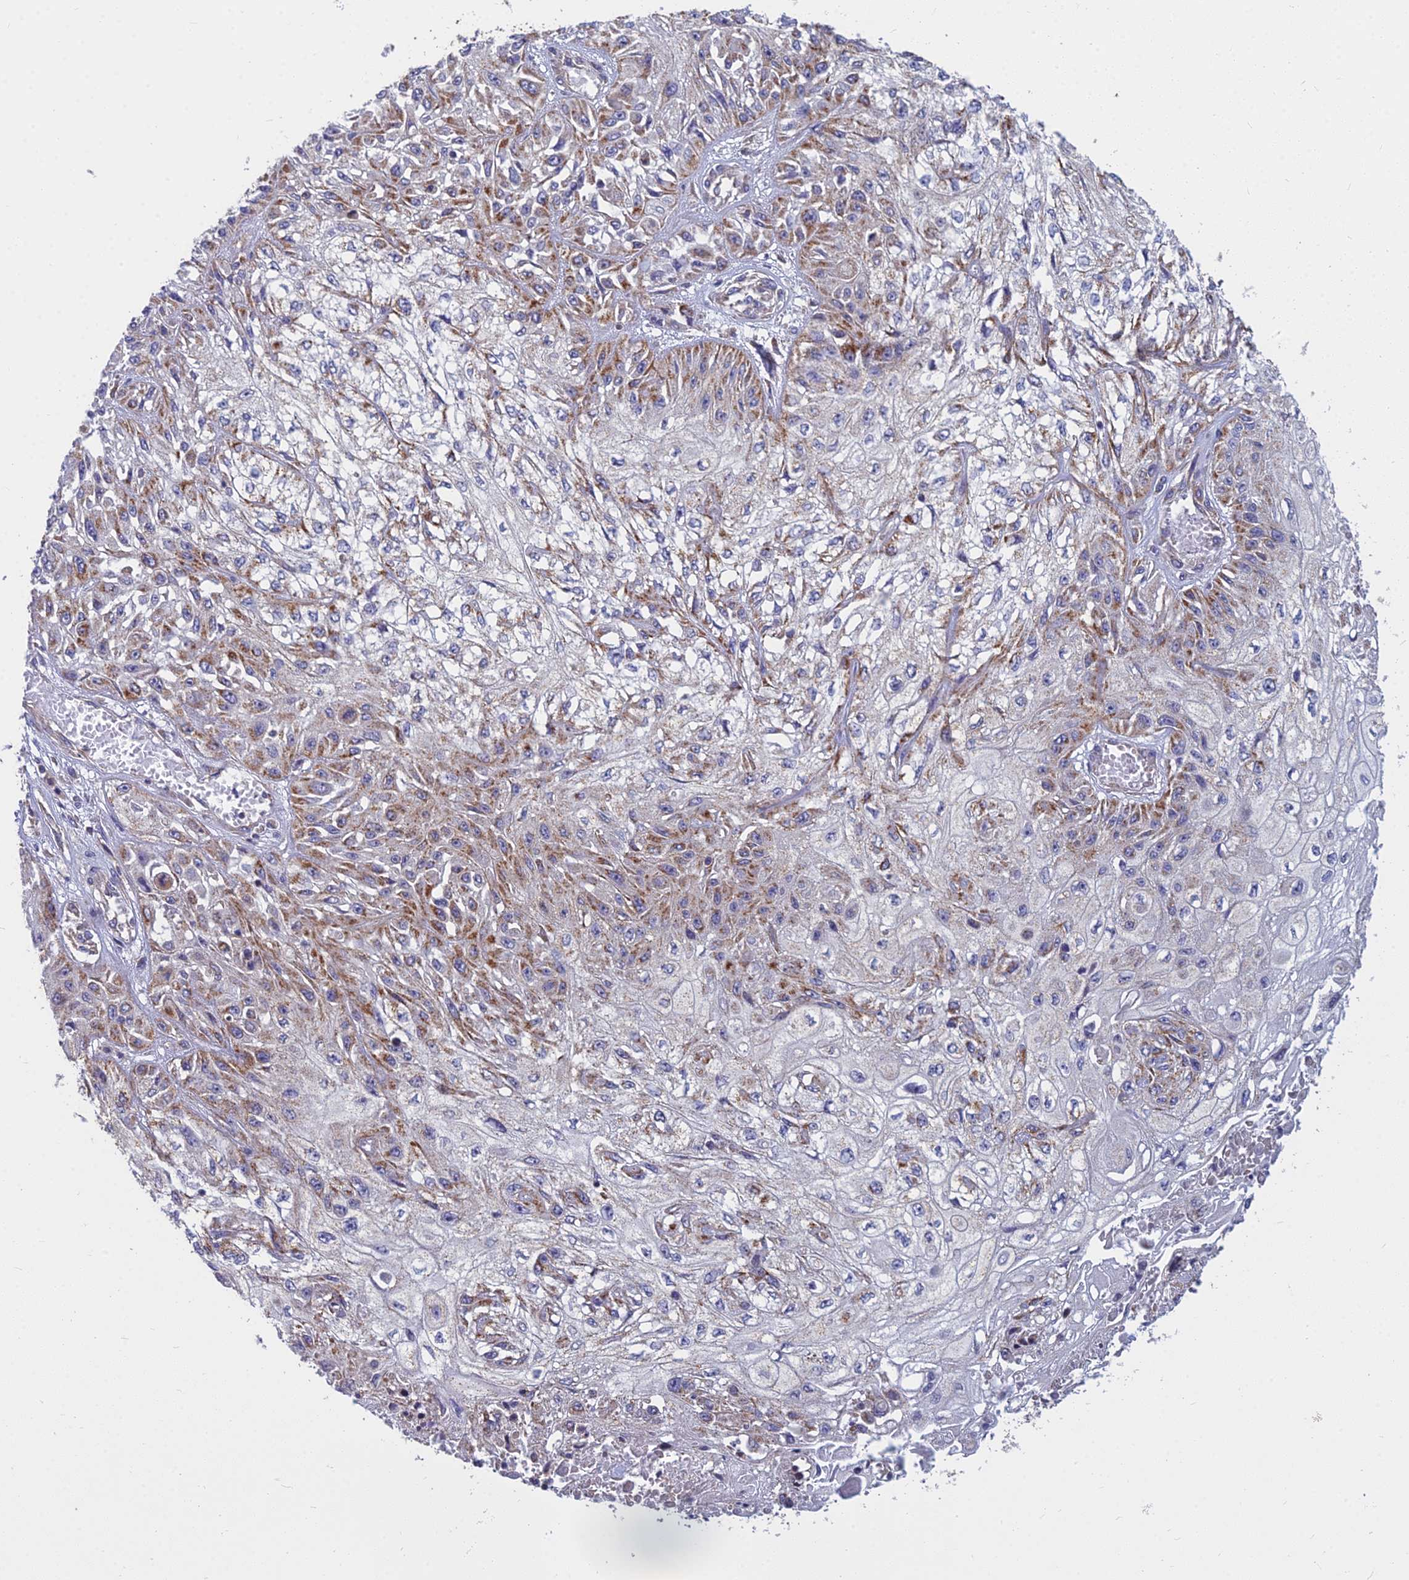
{"staining": {"intensity": "moderate", "quantity": ">75%", "location": "cytoplasmic/membranous"}, "tissue": "skin cancer", "cell_type": "Tumor cells", "image_type": "cancer", "snomed": [{"axis": "morphology", "description": "Squamous cell carcinoma, NOS"}, {"axis": "morphology", "description": "Squamous cell carcinoma, metastatic, NOS"}, {"axis": "topography", "description": "Skin"}, {"axis": "topography", "description": "Lymph node"}], "caption": "Protein analysis of skin metastatic squamous cell carcinoma tissue demonstrates moderate cytoplasmic/membranous expression in approximately >75% of tumor cells.", "gene": "COX20", "patient": {"sex": "male", "age": 75}}